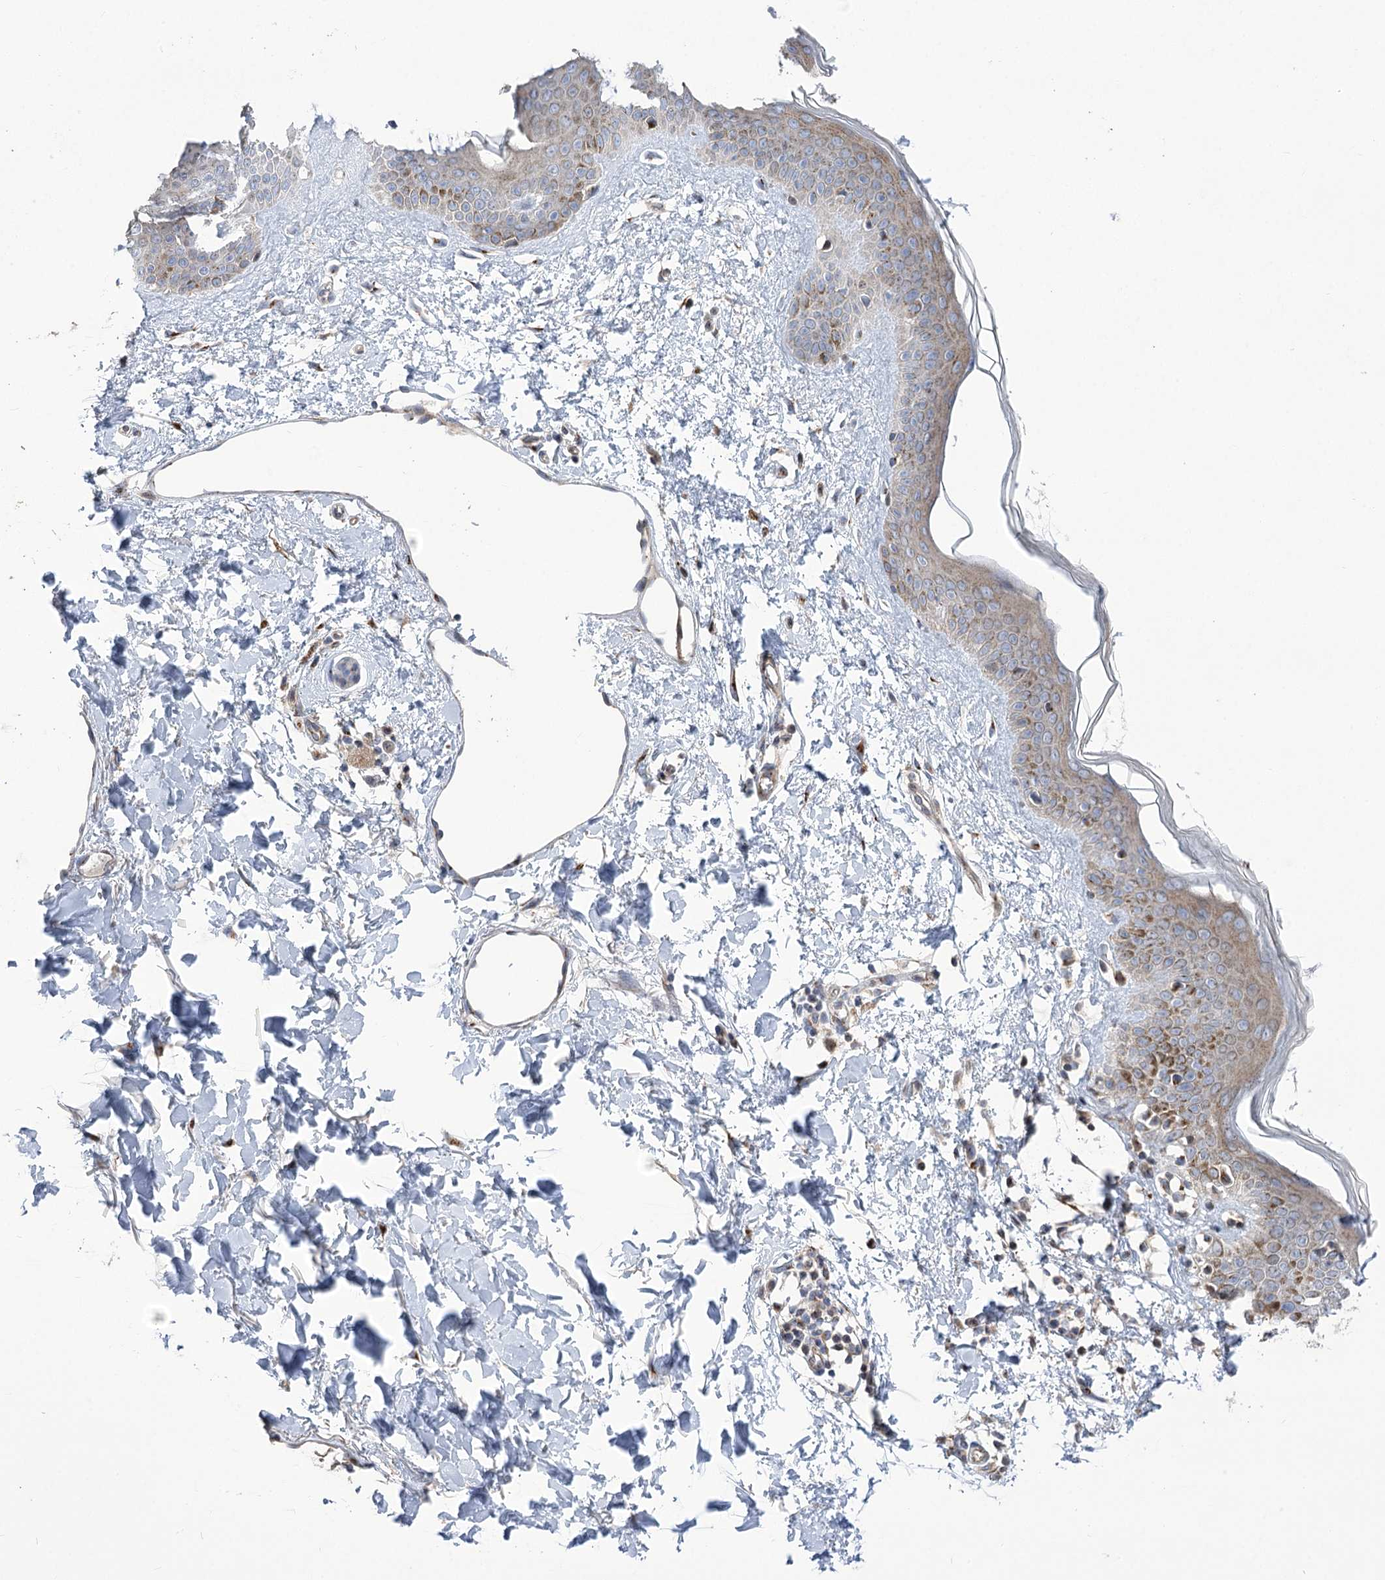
{"staining": {"intensity": "moderate", "quantity": ">75%", "location": "cytoplasmic/membranous"}, "tissue": "skin", "cell_type": "Fibroblasts", "image_type": "normal", "snomed": [{"axis": "morphology", "description": "Normal tissue, NOS"}, {"axis": "topography", "description": "Skin"}], "caption": "DAB immunohistochemical staining of unremarkable human skin reveals moderate cytoplasmic/membranous protein staining in about >75% of fibroblasts.", "gene": "NME7", "patient": {"sex": "female", "age": 58}}